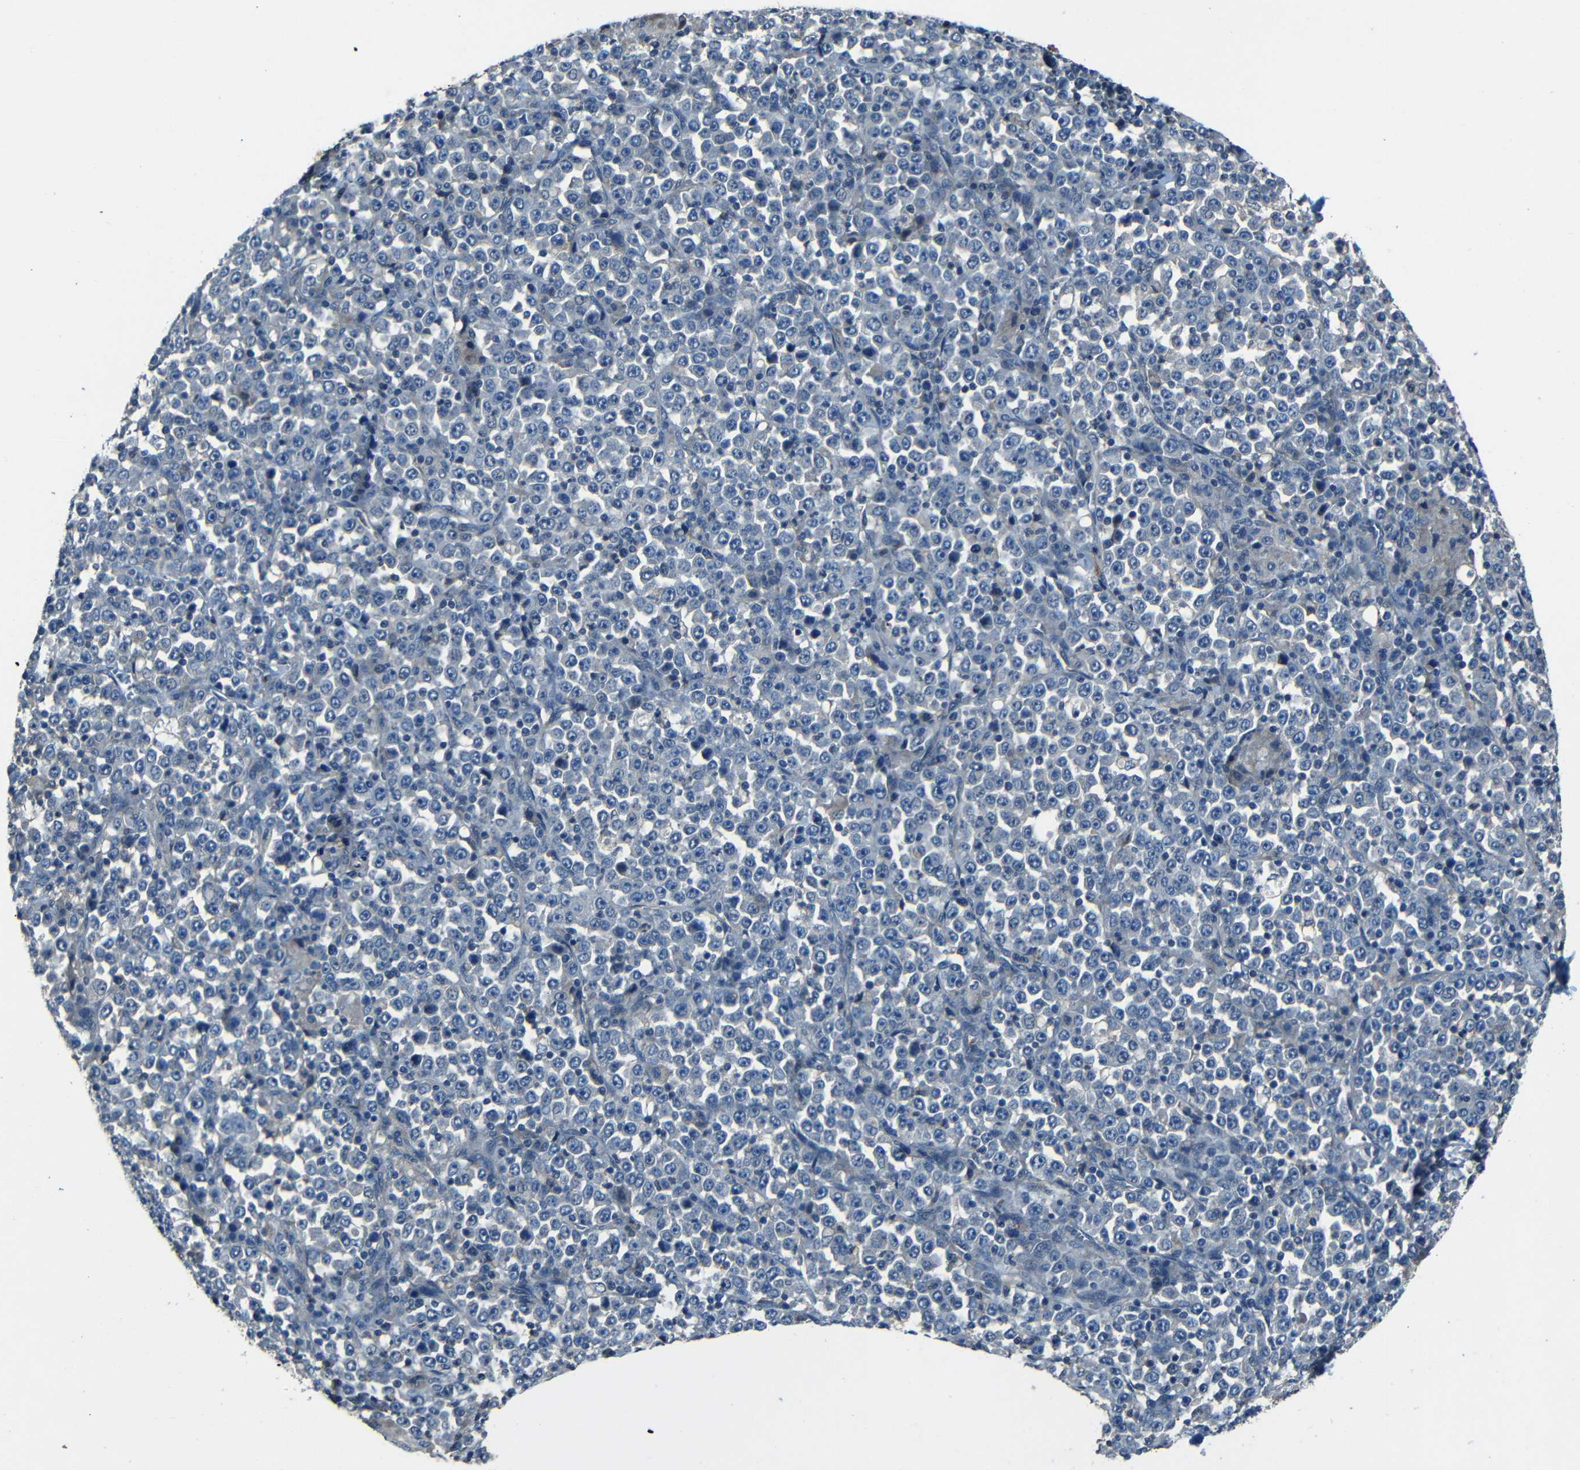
{"staining": {"intensity": "negative", "quantity": "none", "location": "none"}, "tissue": "stomach cancer", "cell_type": "Tumor cells", "image_type": "cancer", "snomed": [{"axis": "morphology", "description": "Normal tissue, NOS"}, {"axis": "morphology", "description": "Adenocarcinoma, NOS"}, {"axis": "topography", "description": "Stomach, upper"}, {"axis": "topography", "description": "Stomach"}], "caption": "This is an immunohistochemistry (IHC) image of human stomach cancer. There is no expression in tumor cells.", "gene": "SLA", "patient": {"sex": "male", "age": 59}}